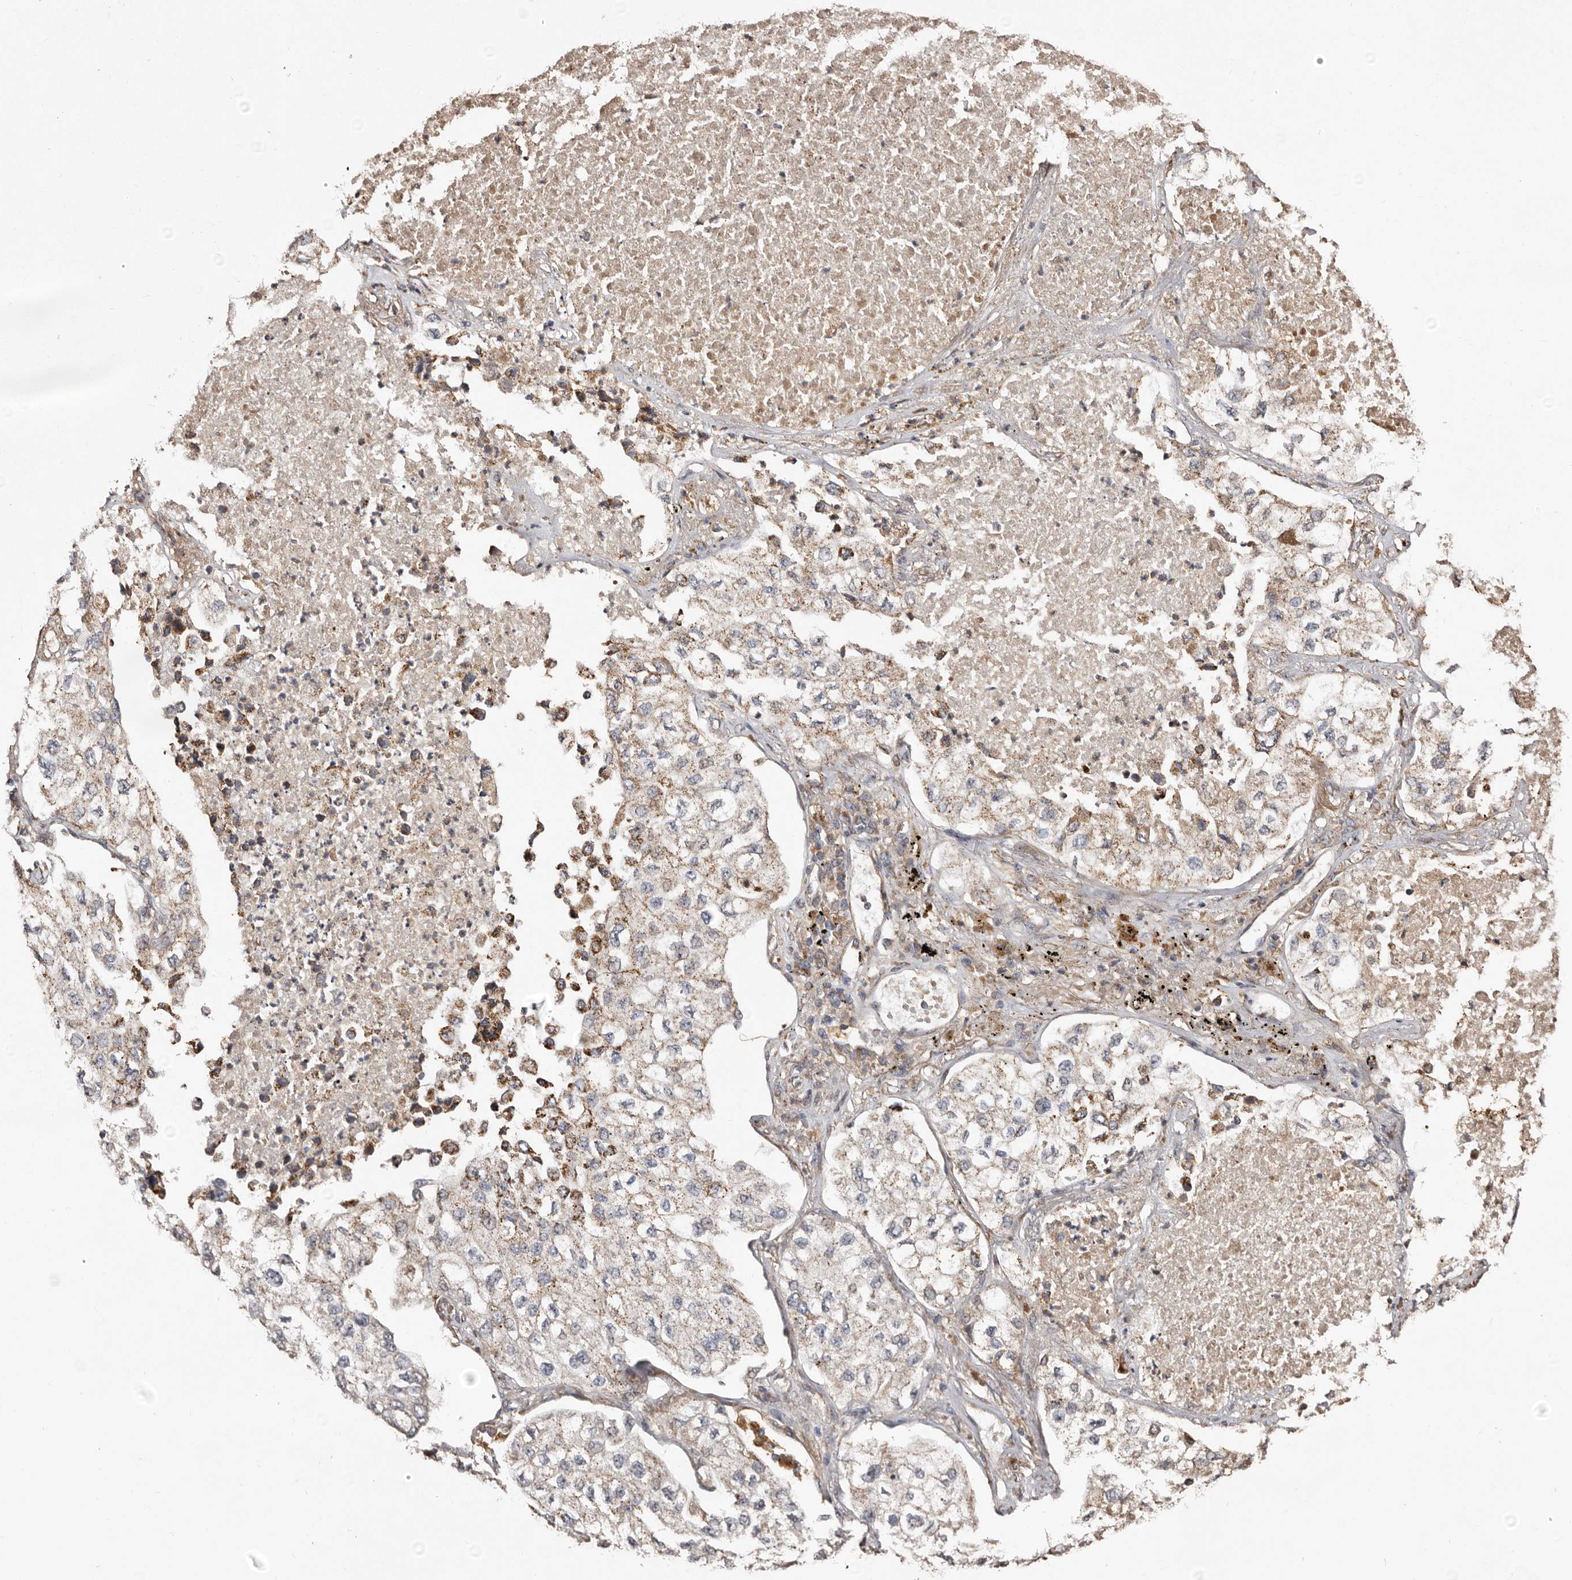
{"staining": {"intensity": "moderate", "quantity": "25%-75%", "location": "cytoplasmic/membranous"}, "tissue": "lung cancer", "cell_type": "Tumor cells", "image_type": "cancer", "snomed": [{"axis": "morphology", "description": "Adenocarcinoma, NOS"}, {"axis": "topography", "description": "Lung"}], "caption": "This image reveals immunohistochemistry staining of human lung adenocarcinoma, with medium moderate cytoplasmic/membranous staining in approximately 25%-75% of tumor cells.", "gene": "MACC1", "patient": {"sex": "male", "age": 63}}